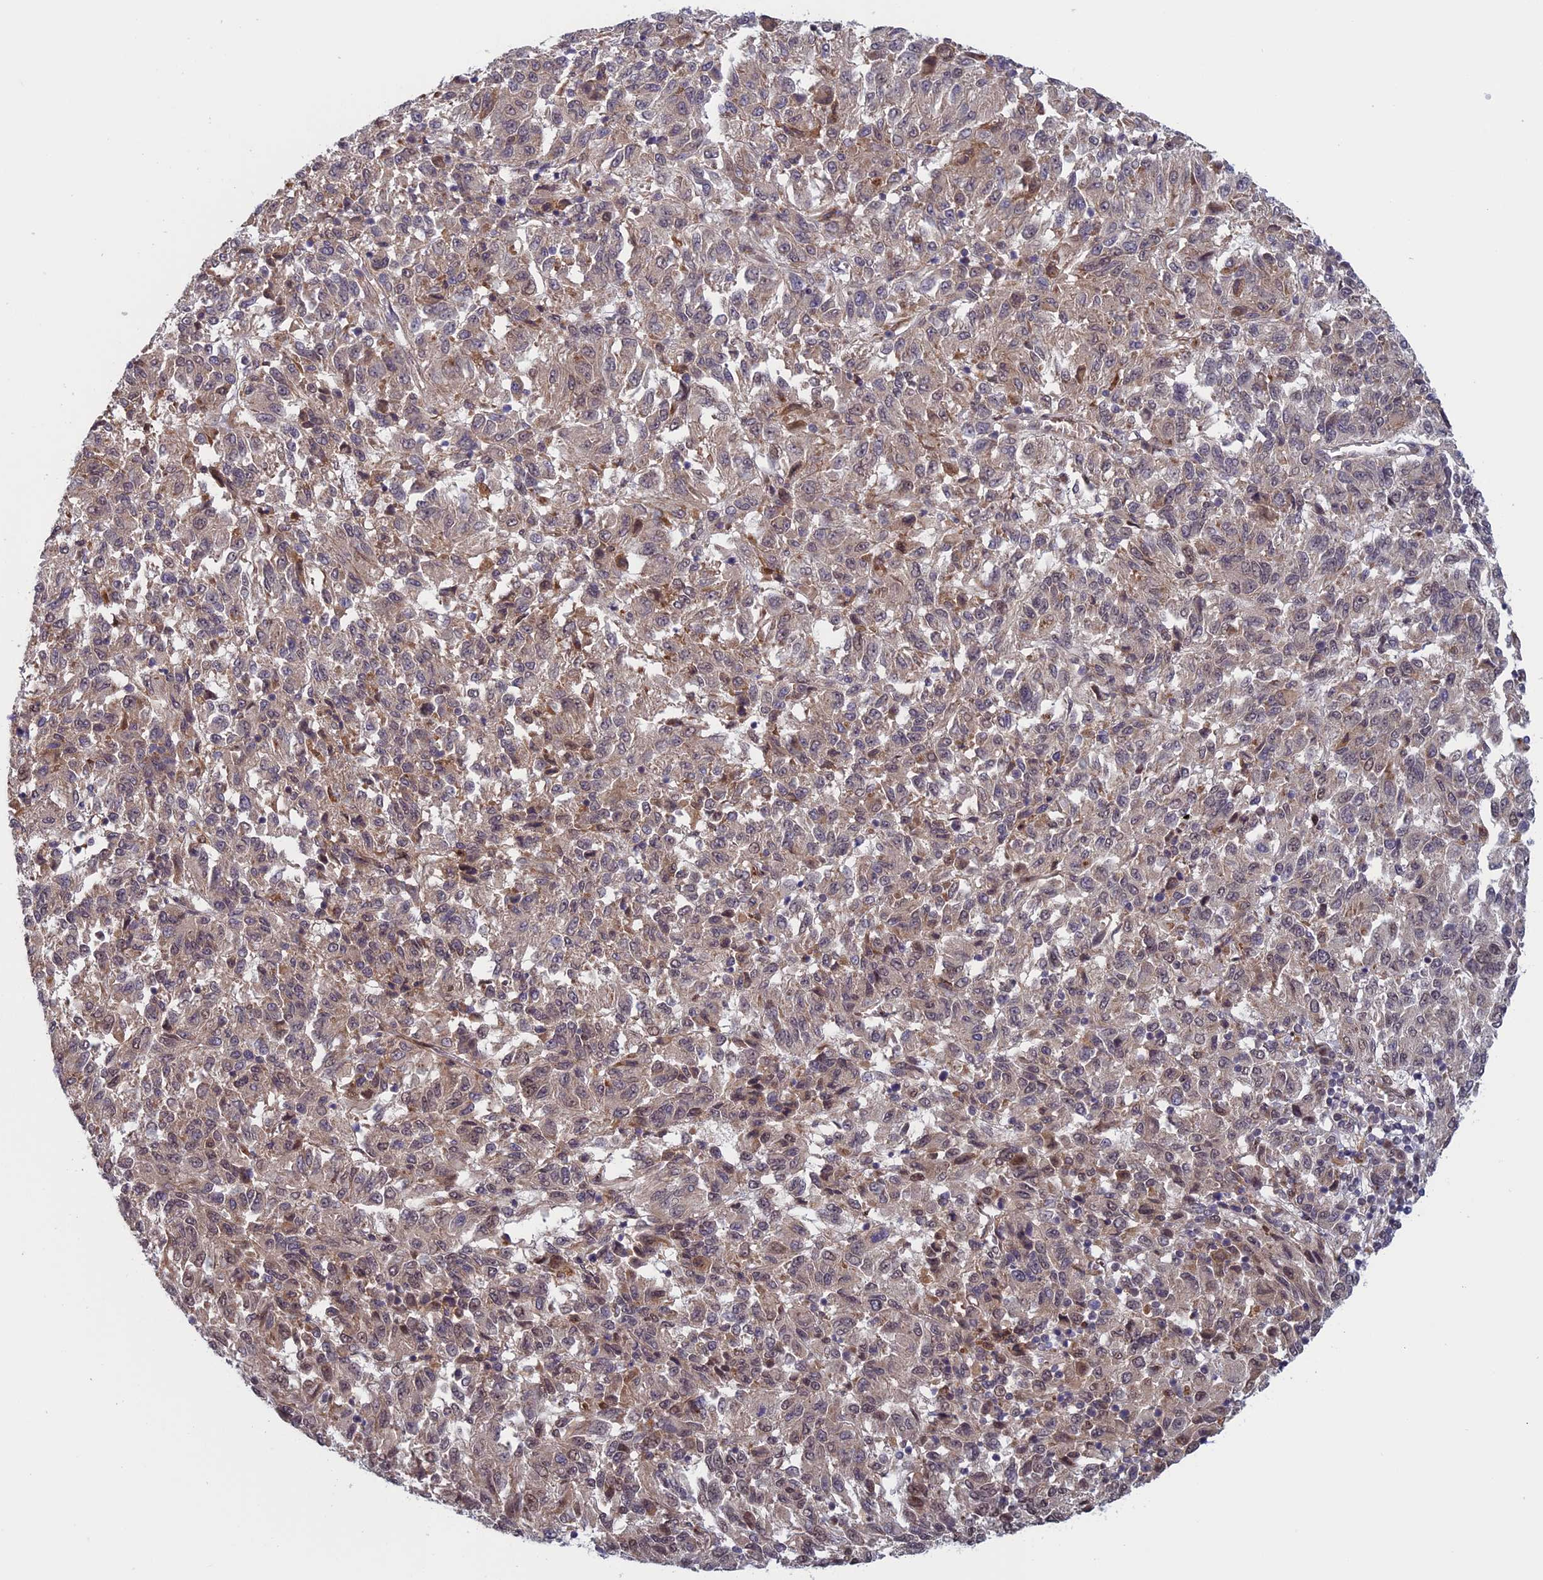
{"staining": {"intensity": "weak", "quantity": "25%-75%", "location": "nuclear"}, "tissue": "melanoma", "cell_type": "Tumor cells", "image_type": "cancer", "snomed": [{"axis": "morphology", "description": "Malignant melanoma, Metastatic site"}, {"axis": "topography", "description": "Lung"}], "caption": "DAB immunohistochemical staining of melanoma displays weak nuclear protein positivity in about 25%-75% of tumor cells.", "gene": "FADS1", "patient": {"sex": "male", "age": 64}}